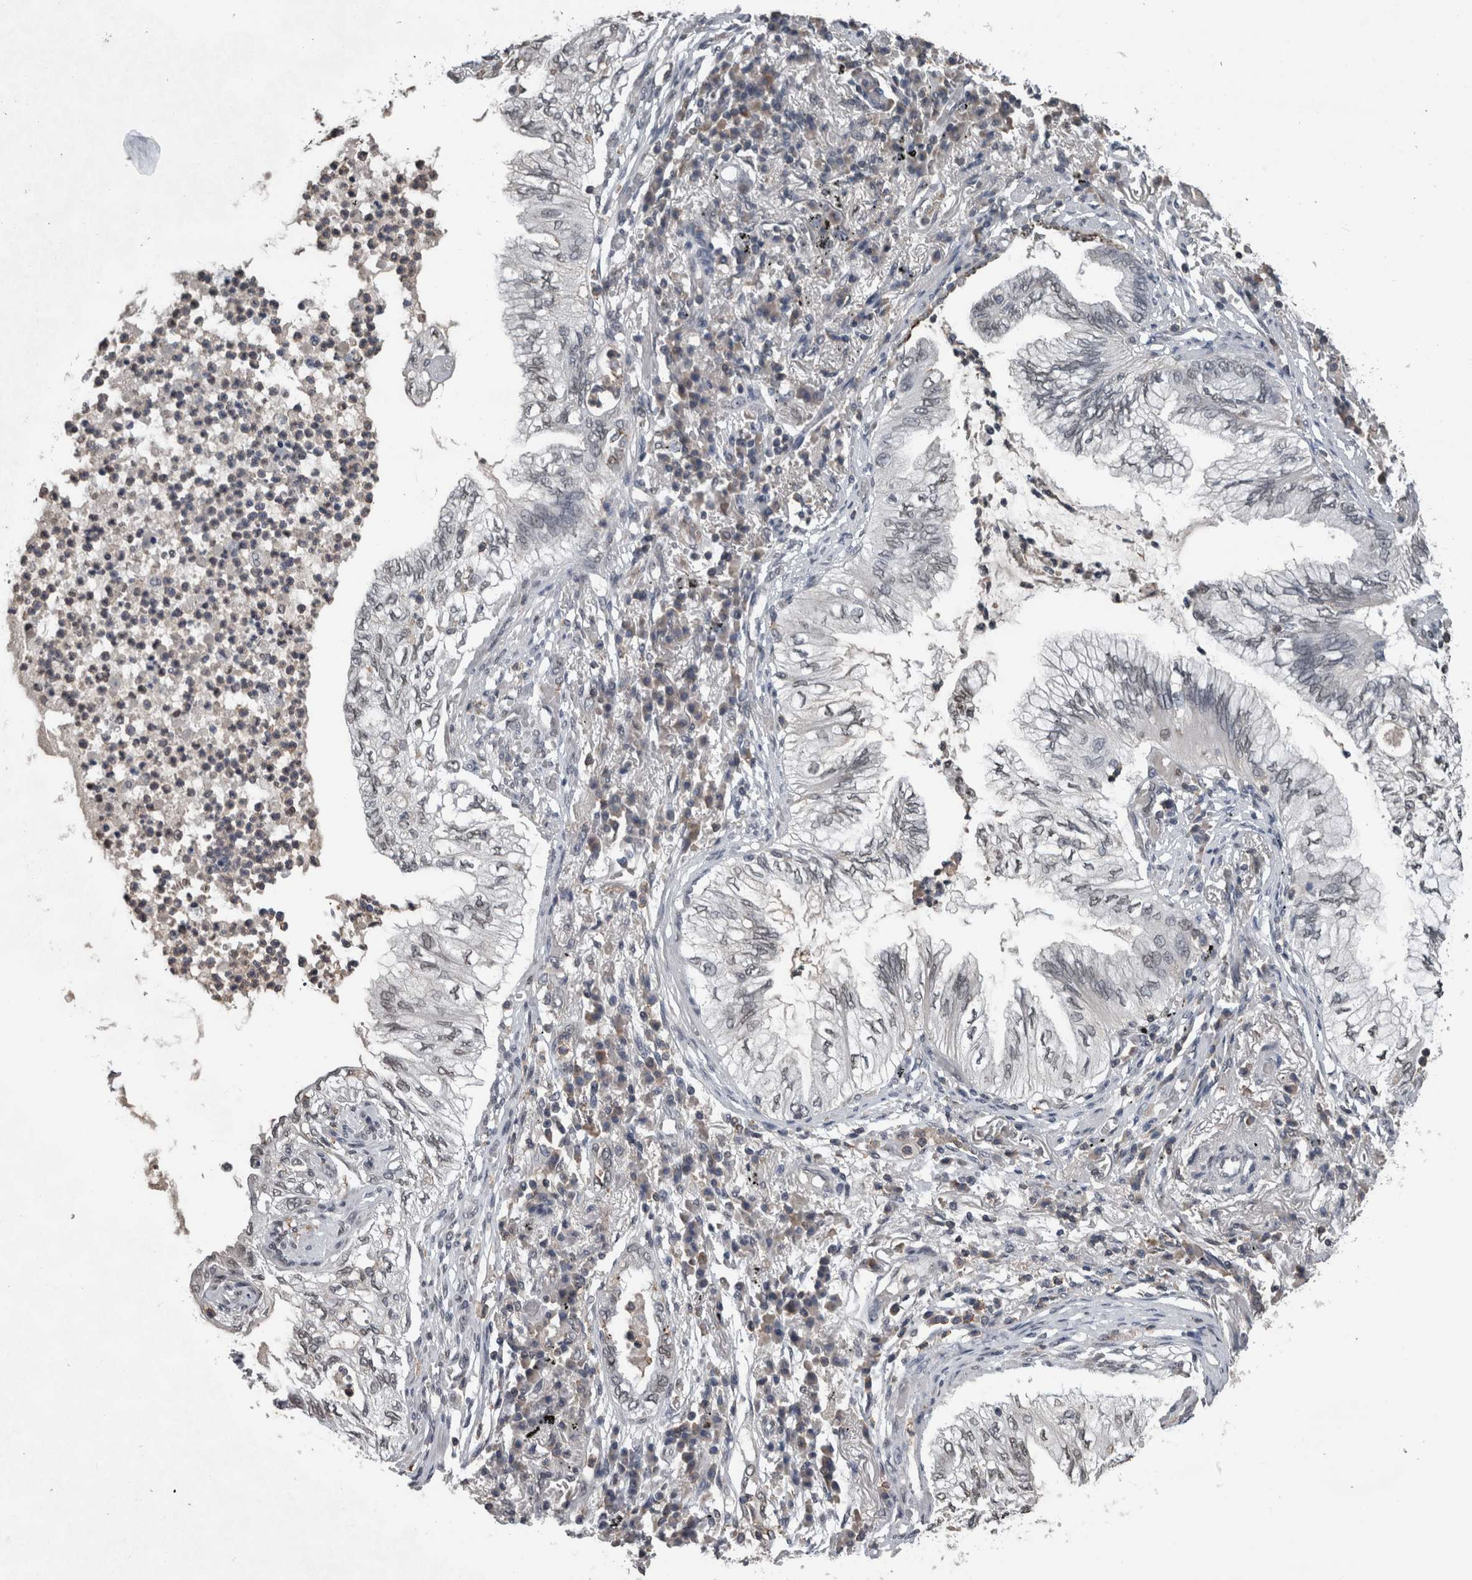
{"staining": {"intensity": "negative", "quantity": "none", "location": "none"}, "tissue": "lung cancer", "cell_type": "Tumor cells", "image_type": "cancer", "snomed": [{"axis": "morphology", "description": "Normal tissue, NOS"}, {"axis": "morphology", "description": "Adenocarcinoma, NOS"}, {"axis": "topography", "description": "Bronchus"}, {"axis": "topography", "description": "Lung"}], "caption": "The photomicrograph demonstrates no significant expression in tumor cells of lung cancer. (DAB immunohistochemistry with hematoxylin counter stain).", "gene": "MAFF", "patient": {"sex": "female", "age": 70}}